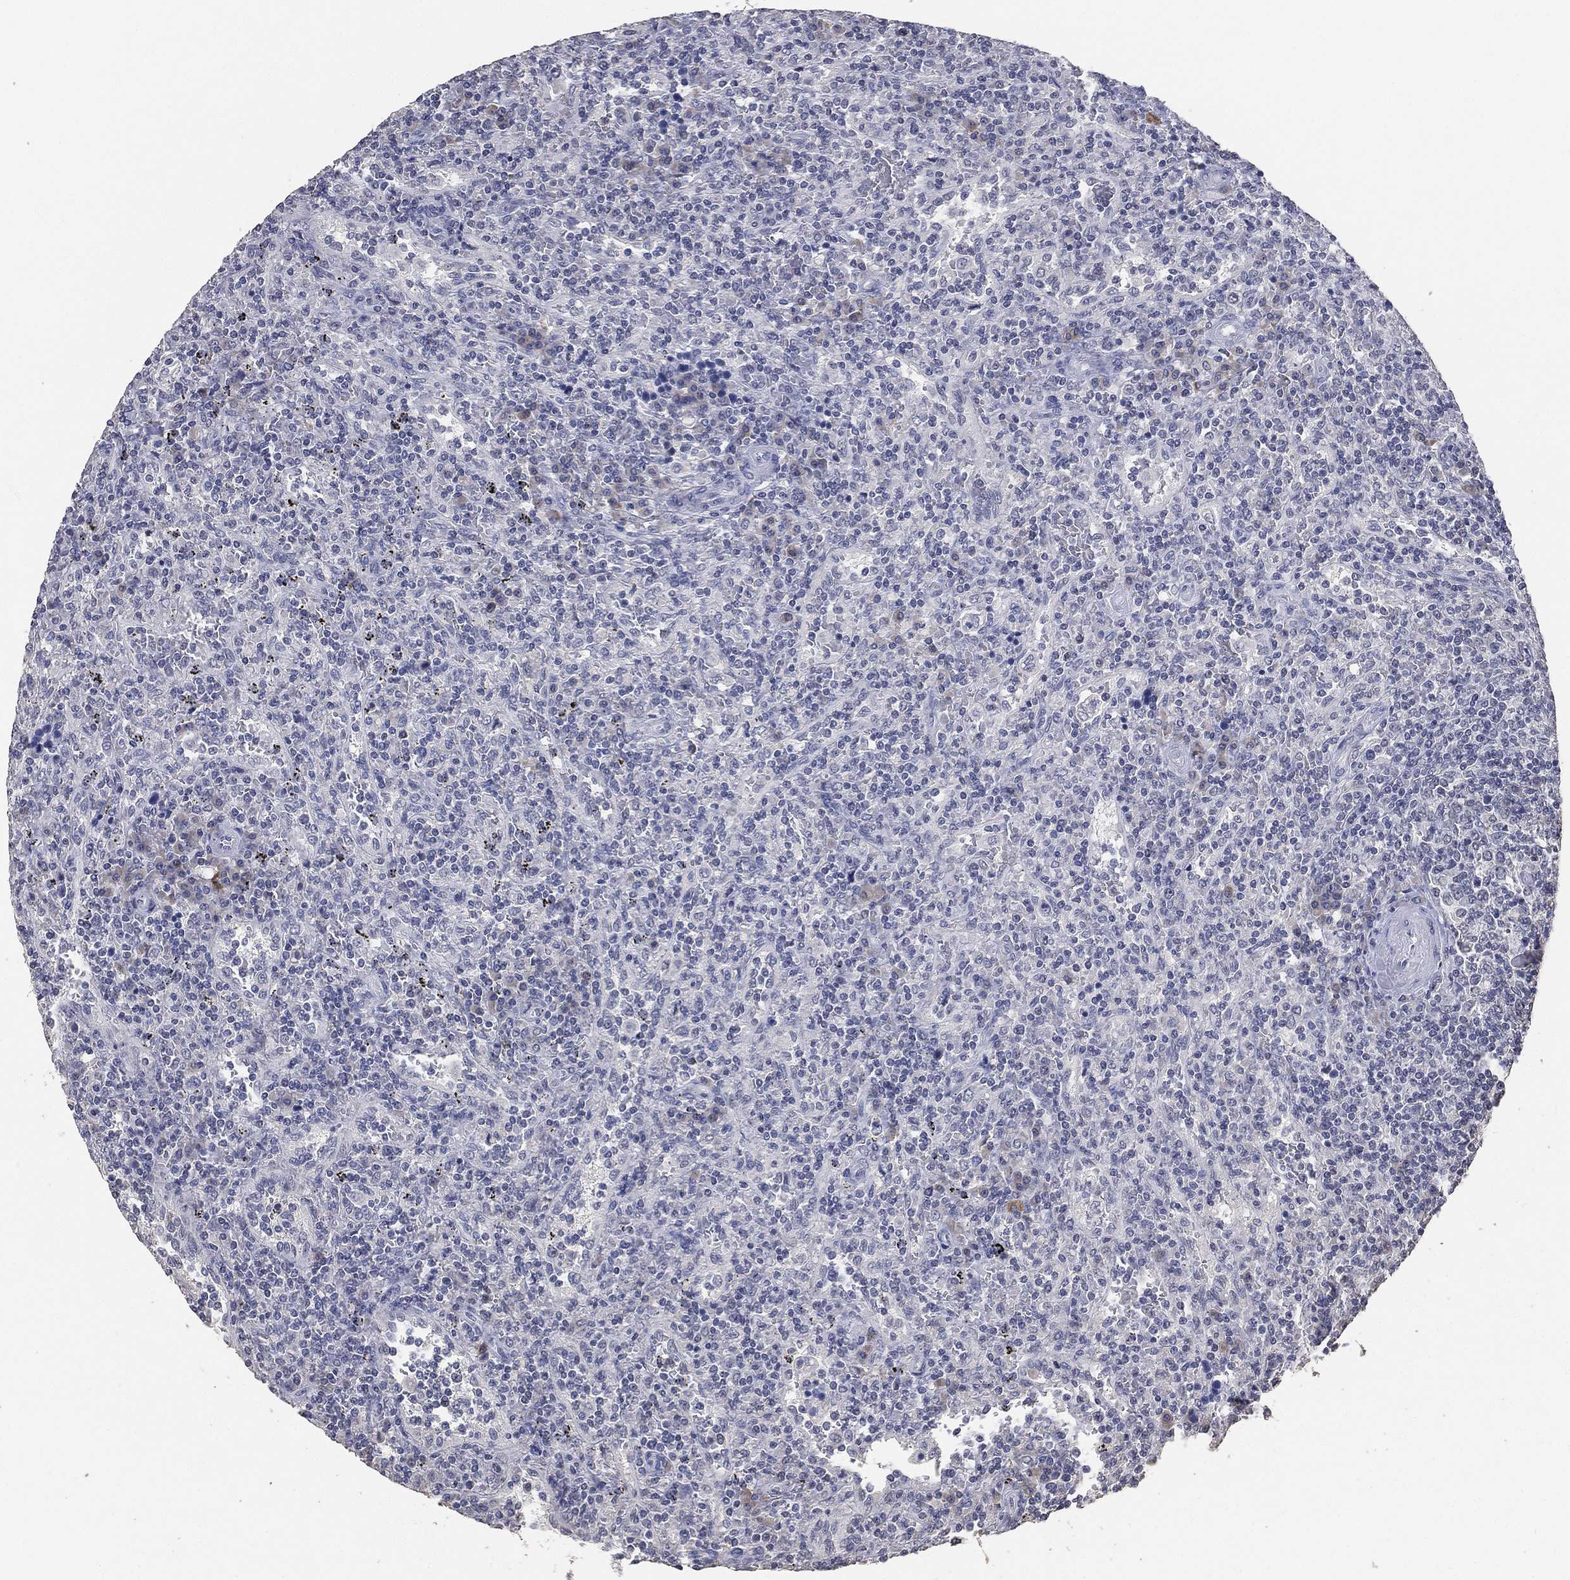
{"staining": {"intensity": "negative", "quantity": "none", "location": "none"}, "tissue": "lymphoma", "cell_type": "Tumor cells", "image_type": "cancer", "snomed": [{"axis": "morphology", "description": "Malignant lymphoma, non-Hodgkin's type, Low grade"}, {"axis": "topography", "description": "Spleen"}], "caption": "Immunohistochemical staining of lymphoma shows no significant expression in tumor cells.", "gene": "DSG1", "patient": {"sex": "male", "age": 62}}